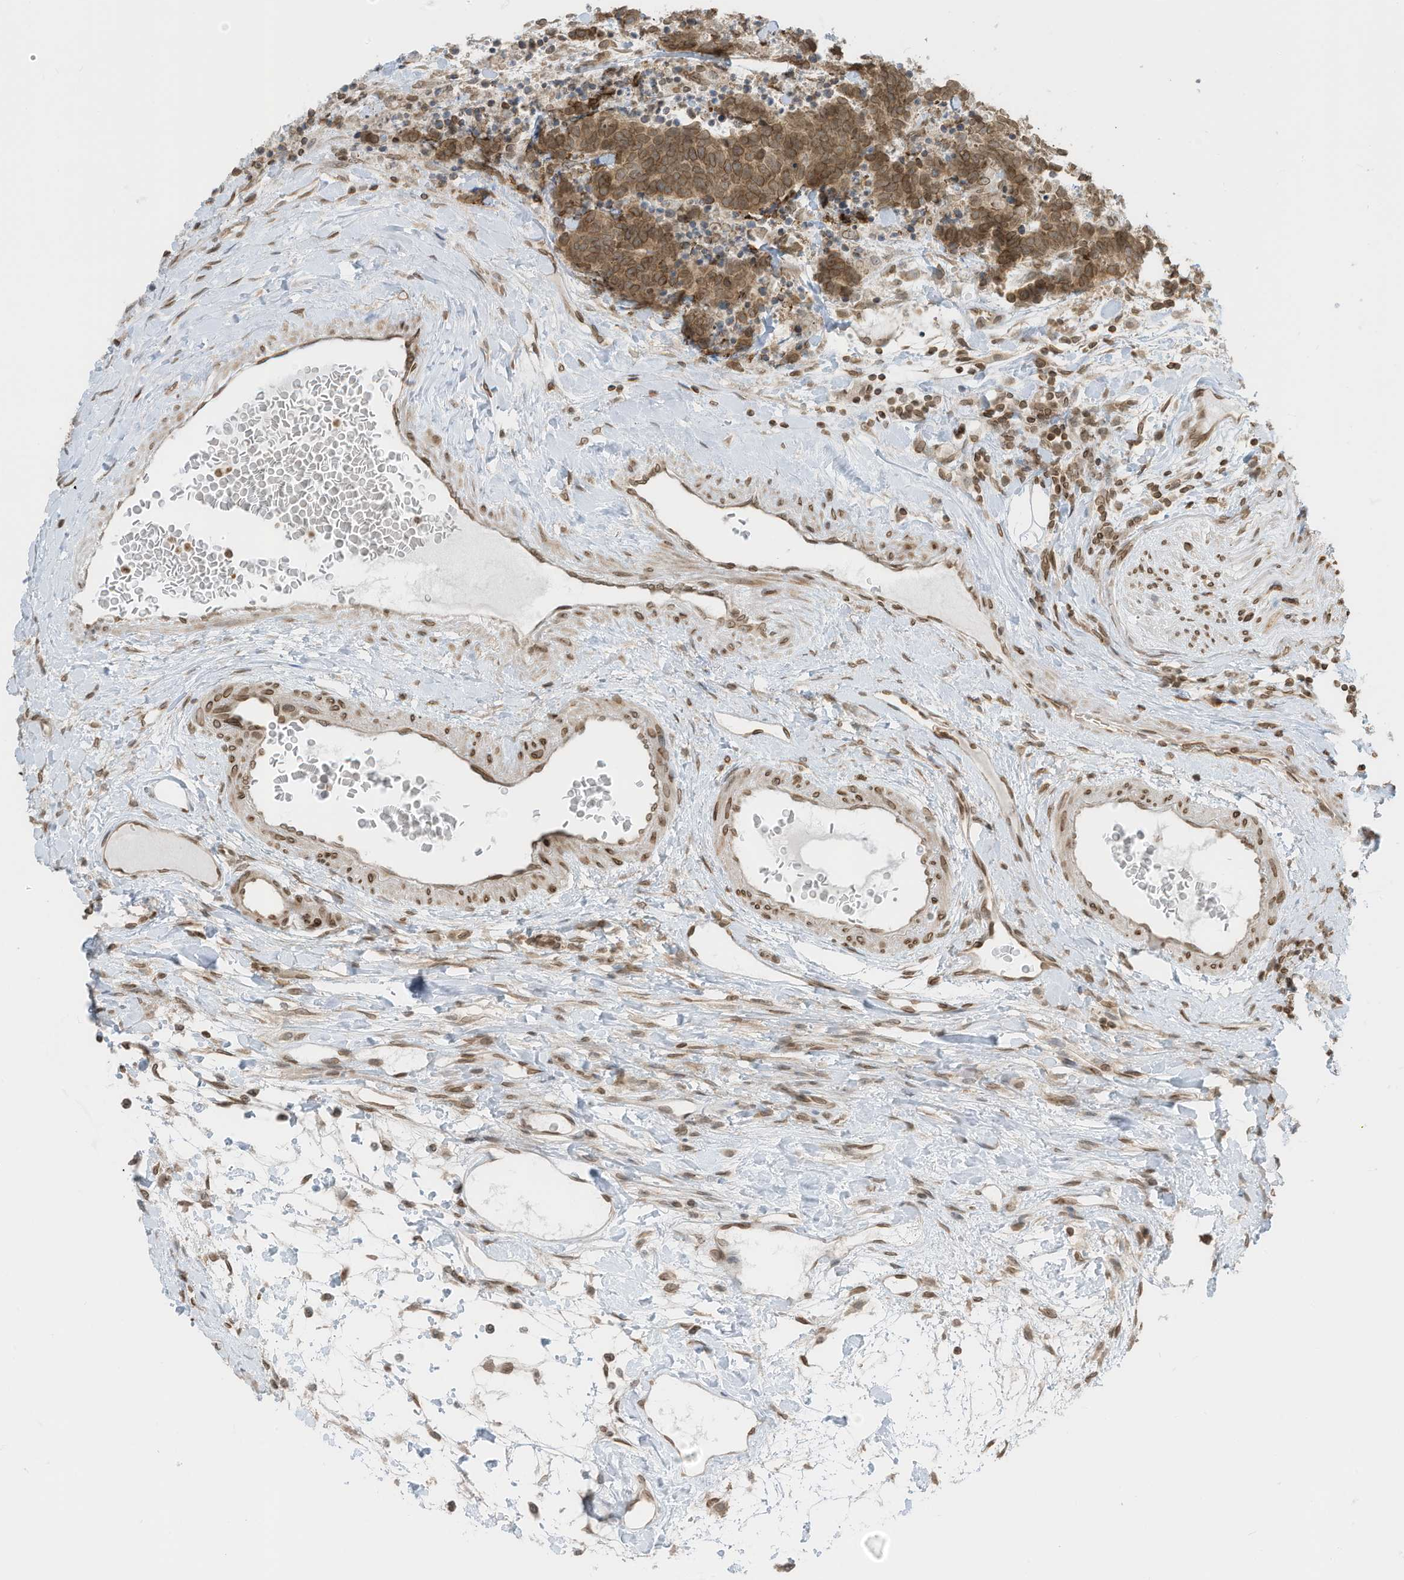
{"staining": {"intensity": "moderate", "quantity": ">75%", "location": "cytoplasmic/membranous,nuclear"}, "tissue": "carcinoid", "cell_type": "Tumor cells", "image_type": "cancer", "snomed": [{"axis": "morphology", "description": "Carcinoma, NOS"}, {"axis": "morphology", "description": "Carcinoid, malignant, NOS"}, {"axis": "topography", "description": "Urinary bladder"}], "caption": "A brown stain highlights moderate cytoplasmic/membranous and nuclear expression of a protein in carcinoma tumor cells. (brown staining indicates protein expression, while blue staining denotes nuclei).", "gene": "RABL3", "patient": {"sex": "male", "age": 57}}